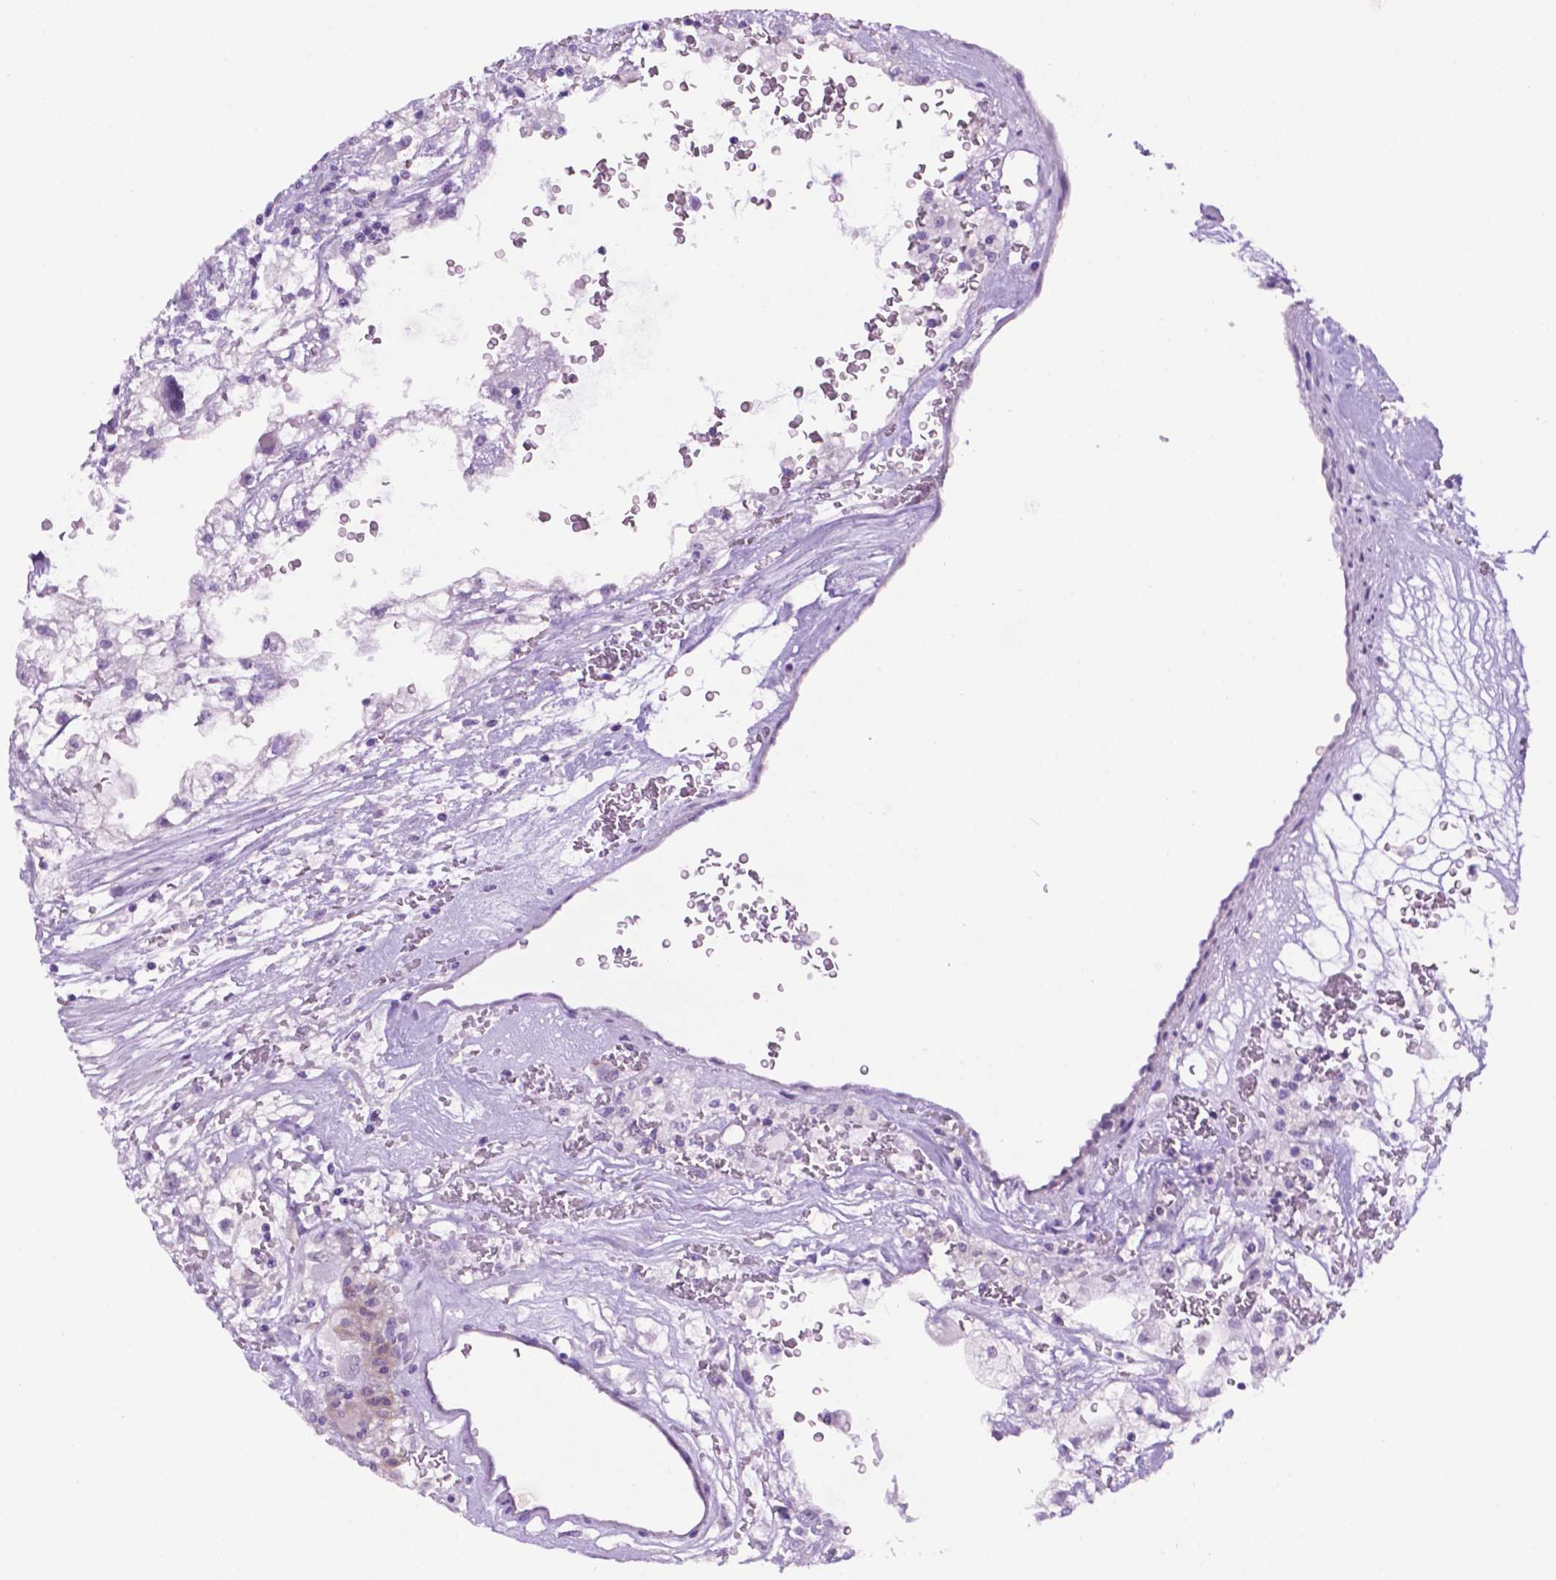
{"staining": {"intensity": "negative", "quantity": "none", "location": "none"}, "tissue": "renal cancer", "cell_type": "Tumor cells", "image_type": "cancer", "snomed": [{"axis": "morphology", "description": "Adenocarcinoma, NOS"}, {"axis": "topography", "description": "Kidney"}], "caption": "IHC of human renal adenocarcinoma reveals no expression in tumor cells.", "gene": "TACSTD2", "patient": {"sex": "male", "age": 59}}